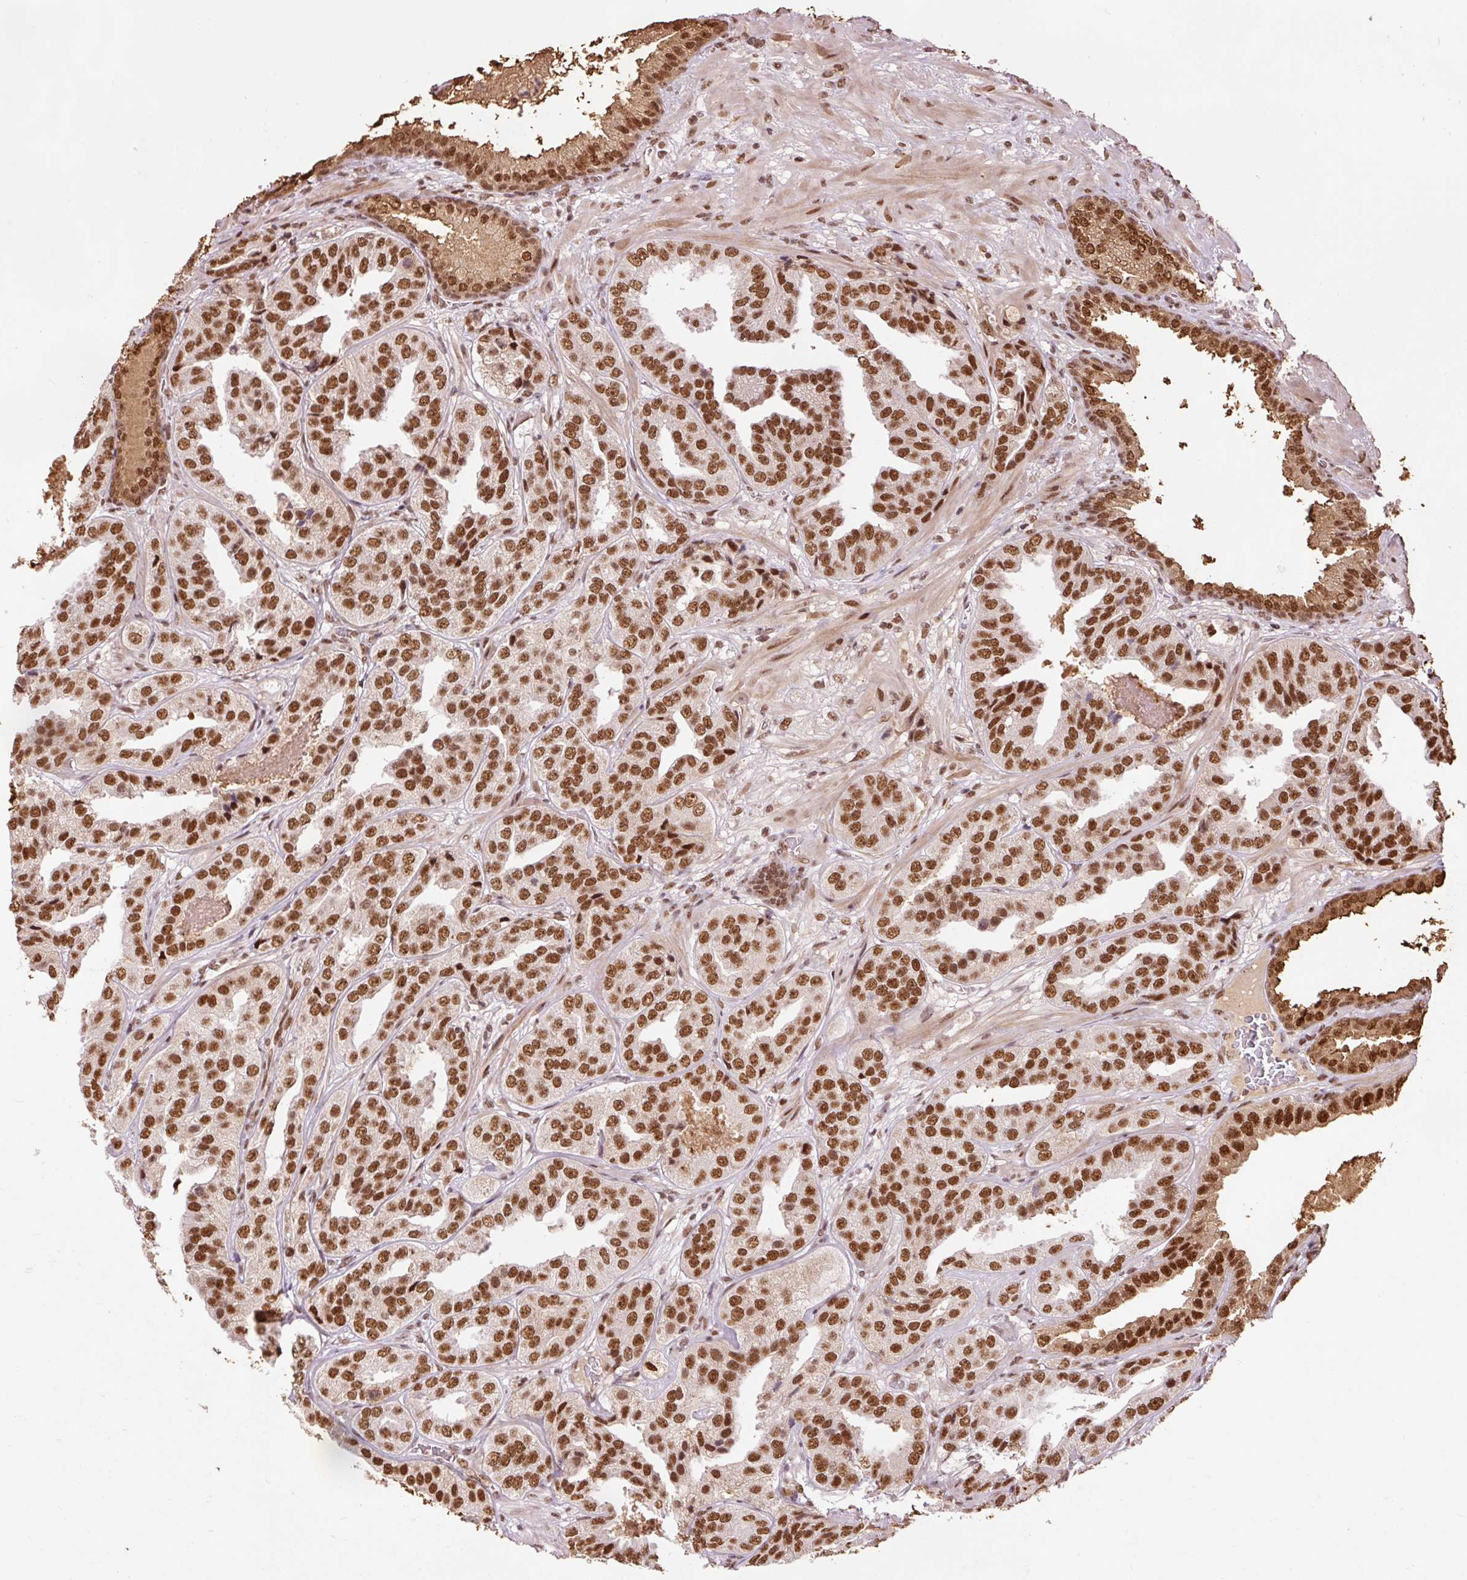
{"staining": {"intensity": "strong", "quantity": ">75%", "location": "nuclear"}, "tissue": "prostate cancer", "cell_type": "Tumor cells", "image_type": "cancer", "snomed": [{"axis": "morphology", "description": "Adenocarcinoma, High grade"}, {"axis": "topography", "description": "Prostate"}], "caption": "Protein positivity by immunohistochemistry demonstrates strong nuclear staining in approximately >75% of tumor cells in prostate high-grade adenocarcinoma.", "gene": "ZBTB44", "patient": {"sex": "male", "age": 63}}